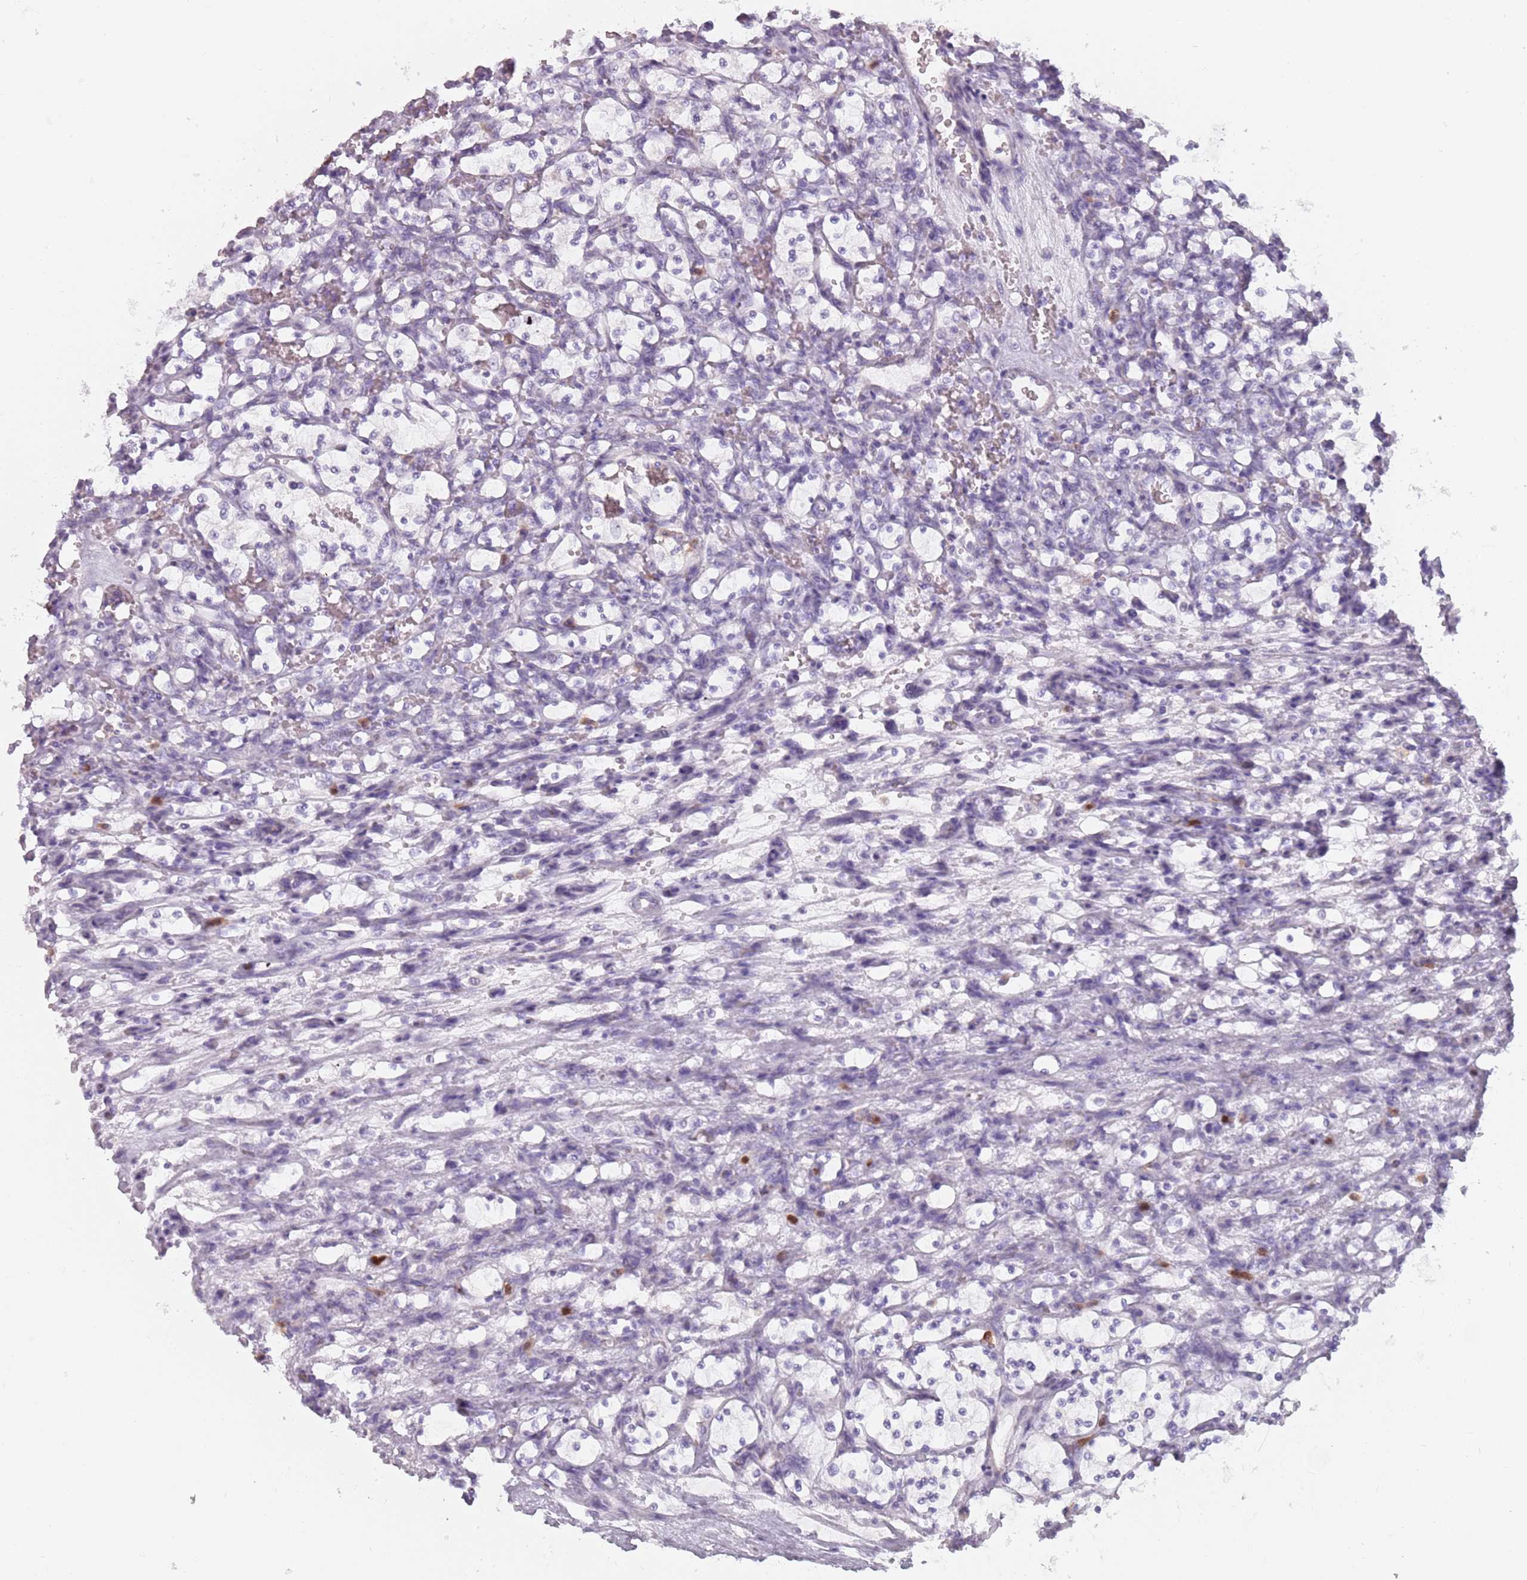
{"staining": {"intensity": "negative", "quantity": "none", "location": "none"}, "tissue": "renal cancer", "cell_type": "Tumor cells", "image_type": "cancer", "snomed": [{"axis": "morphology", "description": "Adenocarcinoma, NOS"}, {"axis": "topography", "description": "Kidney"}], "caption": "Immunohistochemistry image of renal cancer (adenocarcinoma) stained for a protein (brown), which demonstrates no staining in tumor cells.", "gene": "ZNF584", "patient": {"sex": "female", "age": 69}}